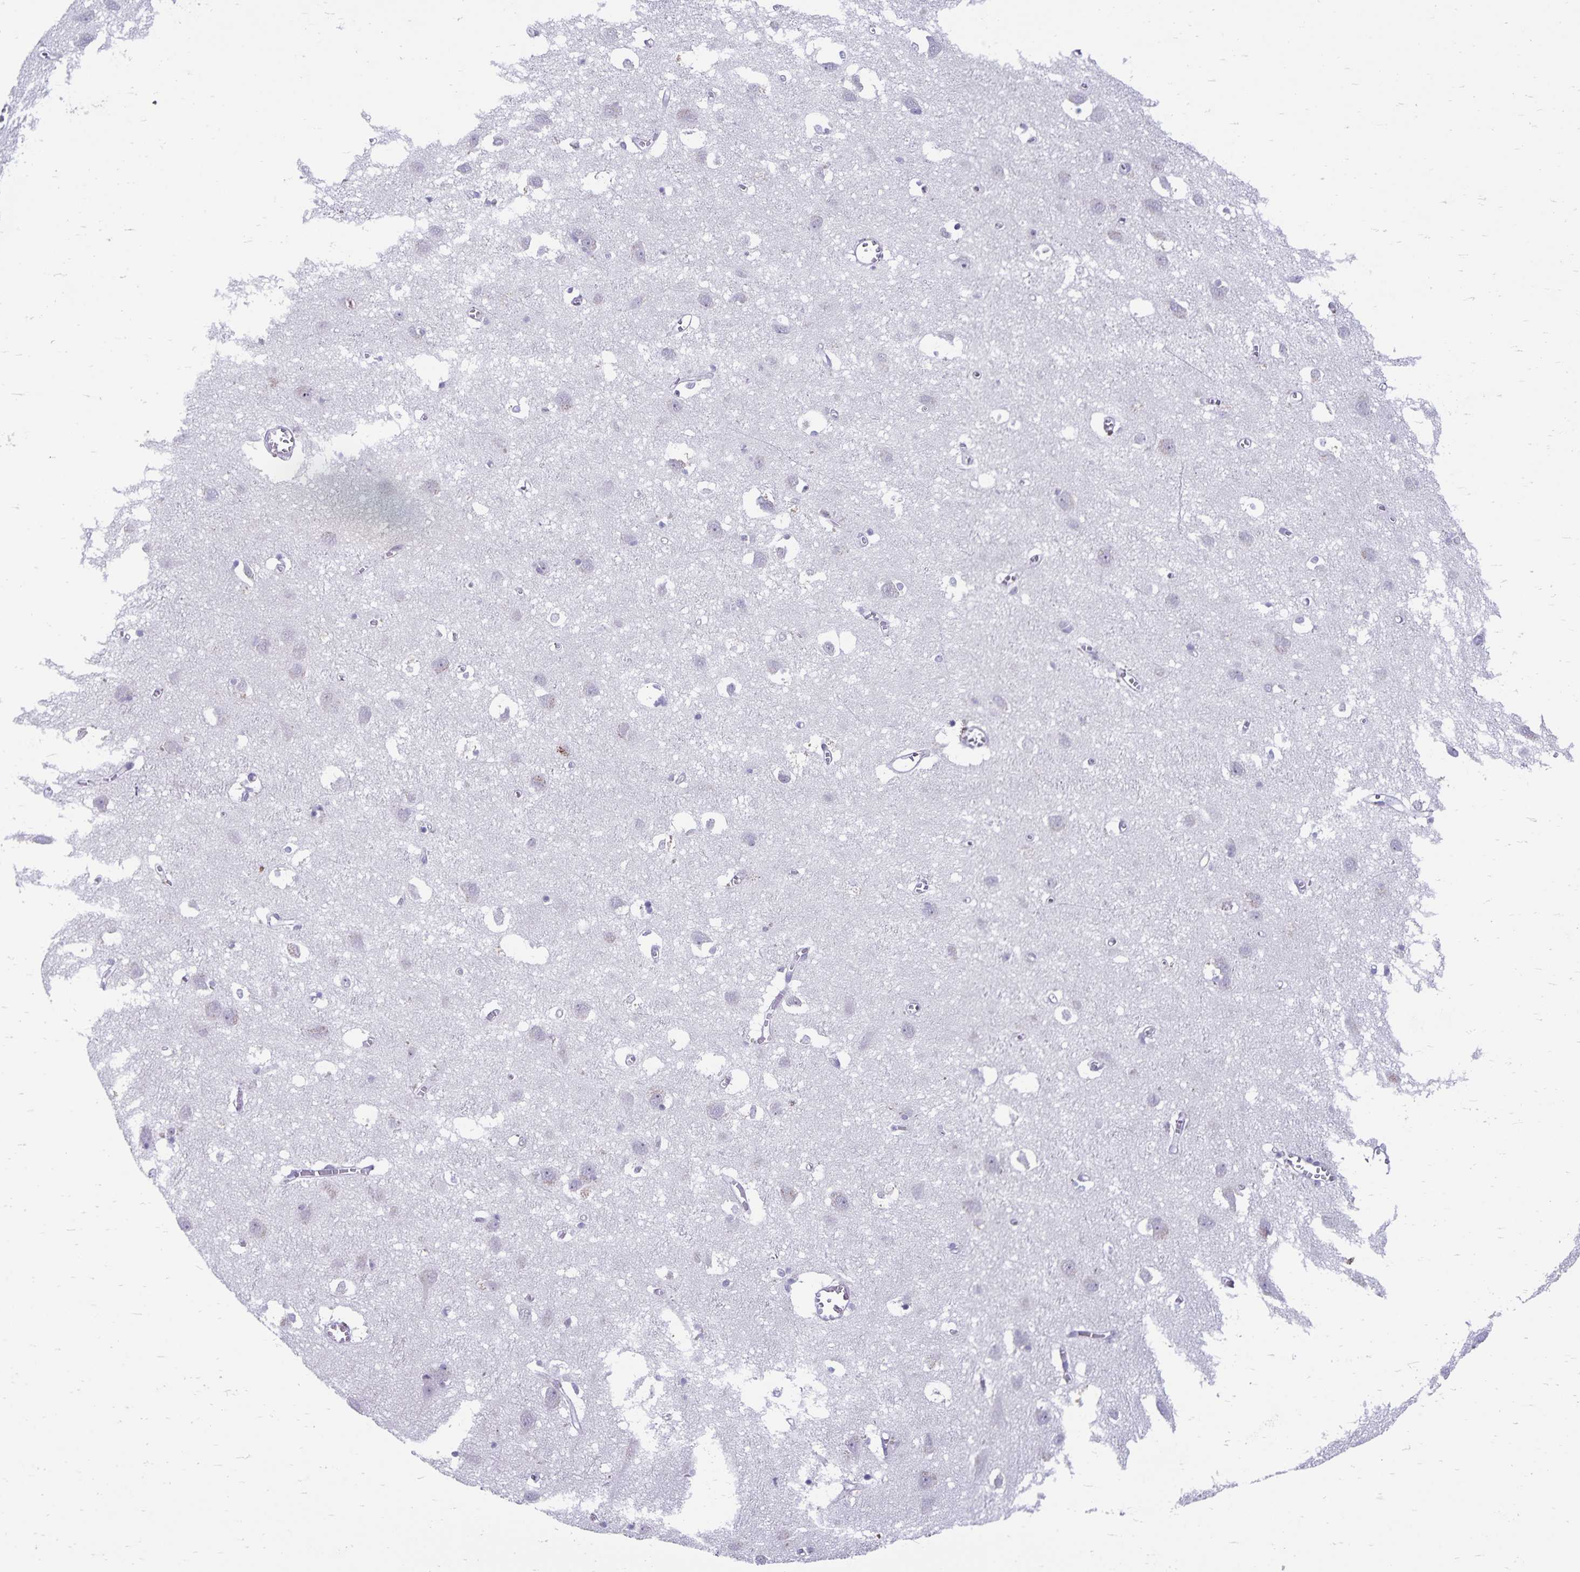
{"staining": {"intensity": "negative", "quantity": "none", "location": "none"}, "tissue": "cerebral cortex", "cell_type": "Endothelial cells", "image_type": "normal", "snomed": [{"axis": "morphology", "description": "Normal tissue, NOS"}, {"axis": "topography", "description": "Cerebral cortex"}], "caption": "An immunohistochemistry photomicrograph of benign cerebral cortex is shown. There is no staining in endothelial cells of cerebral cortex. (DAB immunohistochemistry (IHC) visualized using brightfield microscopy, high magnification).", "gene": "CDKN2B", "patient": {"sex": "male", "age": 70}}